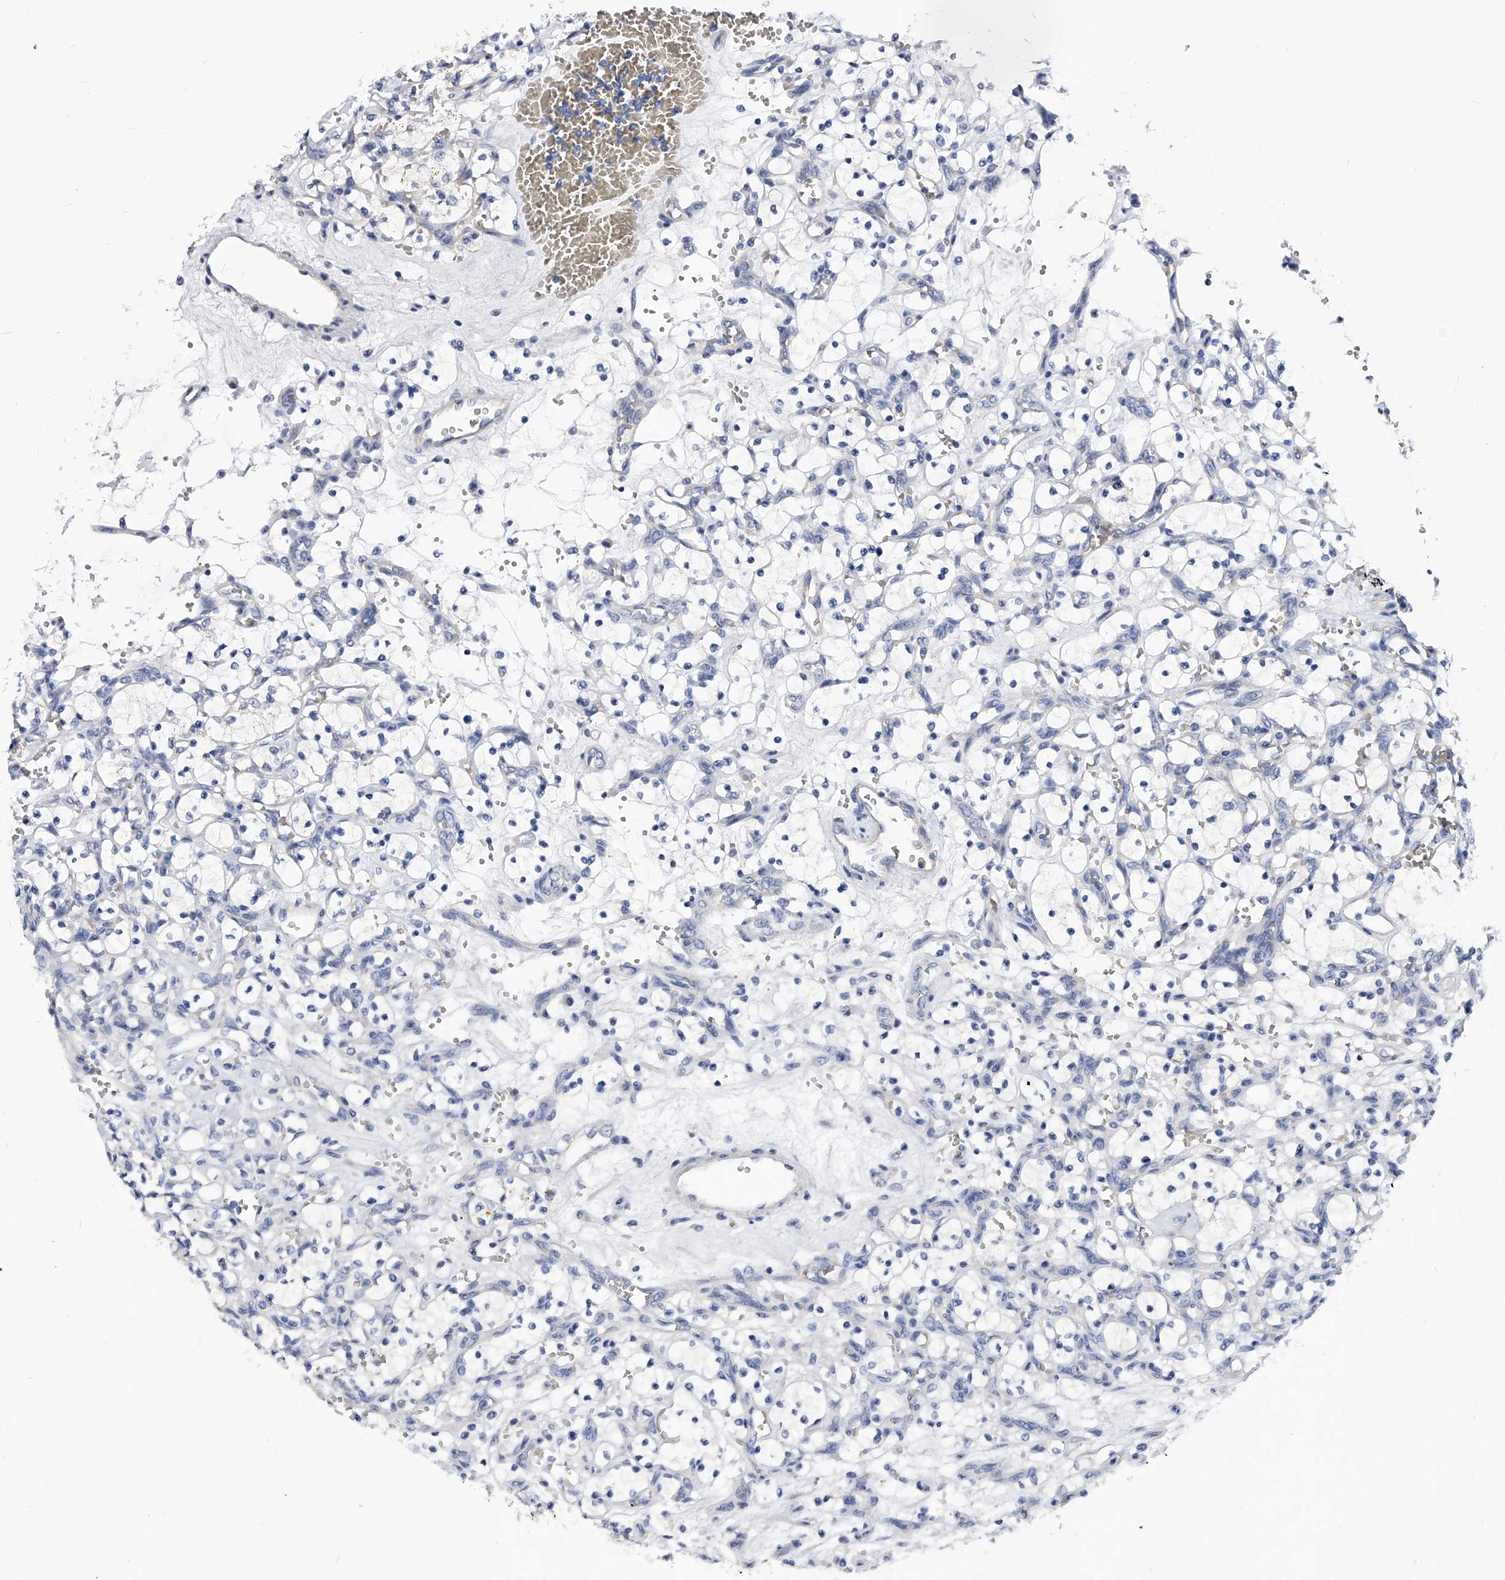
{"staining": {"intensity": "negative", "quantity": "none", "location": "none"}, "tissue": "renal cancer", "cell_type": "Tumor cells", "image_type": "cancer", "snomed": [{"axis": "morphology", "description": "Adenocarcinoma, NOS"}, {"axis": "topography", "description": "Kidney"}], "caption": "This is an immunohistochemistry photomicrograph of renal cancer (adenocarcinoma). There is no staining in tumor cells.", "gene": "PPP5C", "patient": {"sex": "female", "age": 69}}